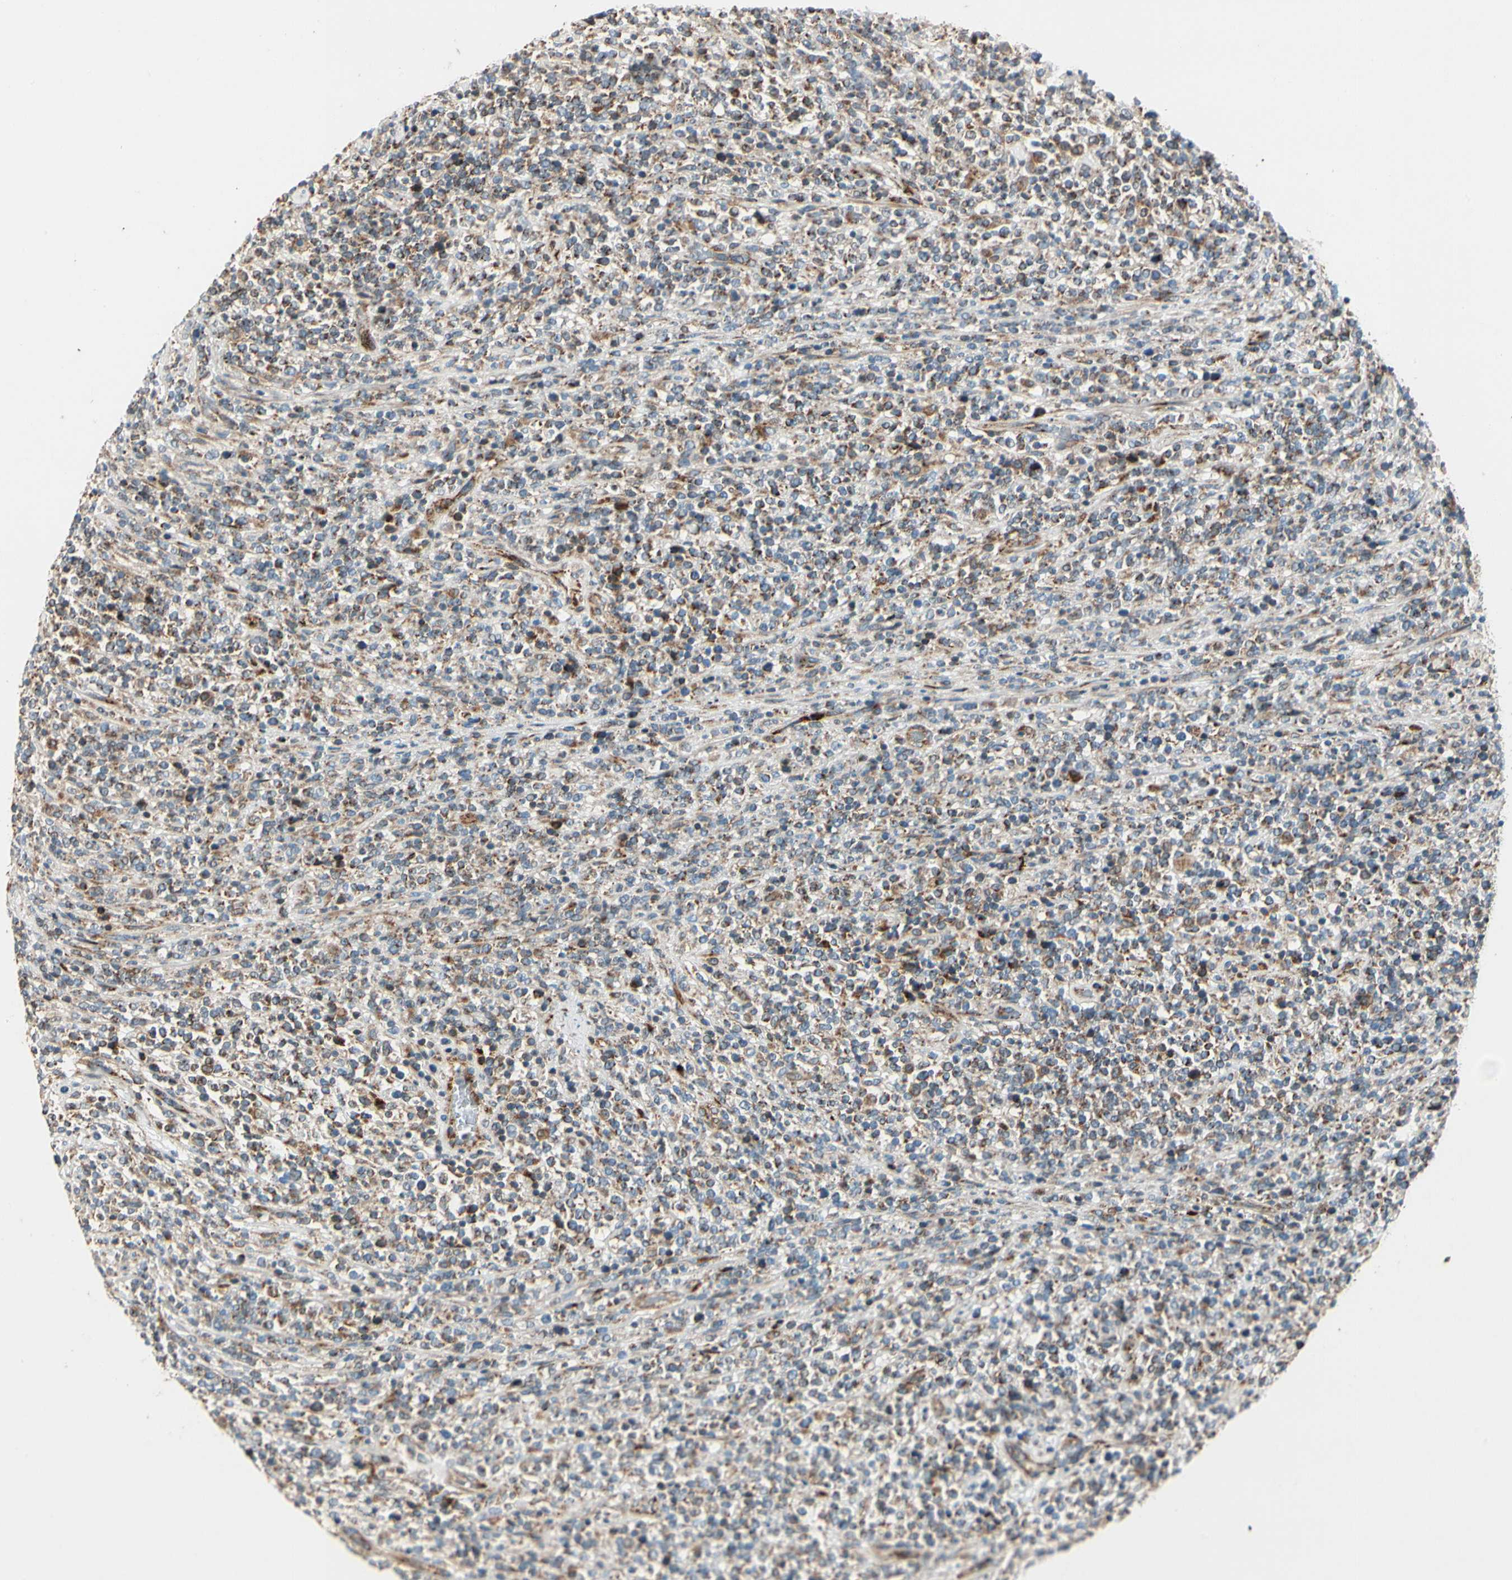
{"staining": {"intensity": "moderate", "quantity": ">75%", "location": "cytoplasmic/membranous"}, "tissue": "lymphoma", "cell_type": "Tumor cells", "image_type": "cancer", "snomed": [{"axis": "morphology", "description": "Malignant lymphoma, non-Hodgkin's type, High grade"}, {"axis": "topography", "description": "Soft tissue"}], "caption": "Immunohistochemistry (IHC) (DAB (3,3'-diaminobenzidine)) staining of human lymphoma shows moderate cytoplasmic/membranous protein positivity in about >75% of tumor cells. The staining was performed using DAB (3,3'-diaminobenzidine), with brown indicating positive protein expression. Nuclei are stained blue with hematoxylin.", "gene": "MRPL9", "patient": {"sex": "male", "age": 18}}